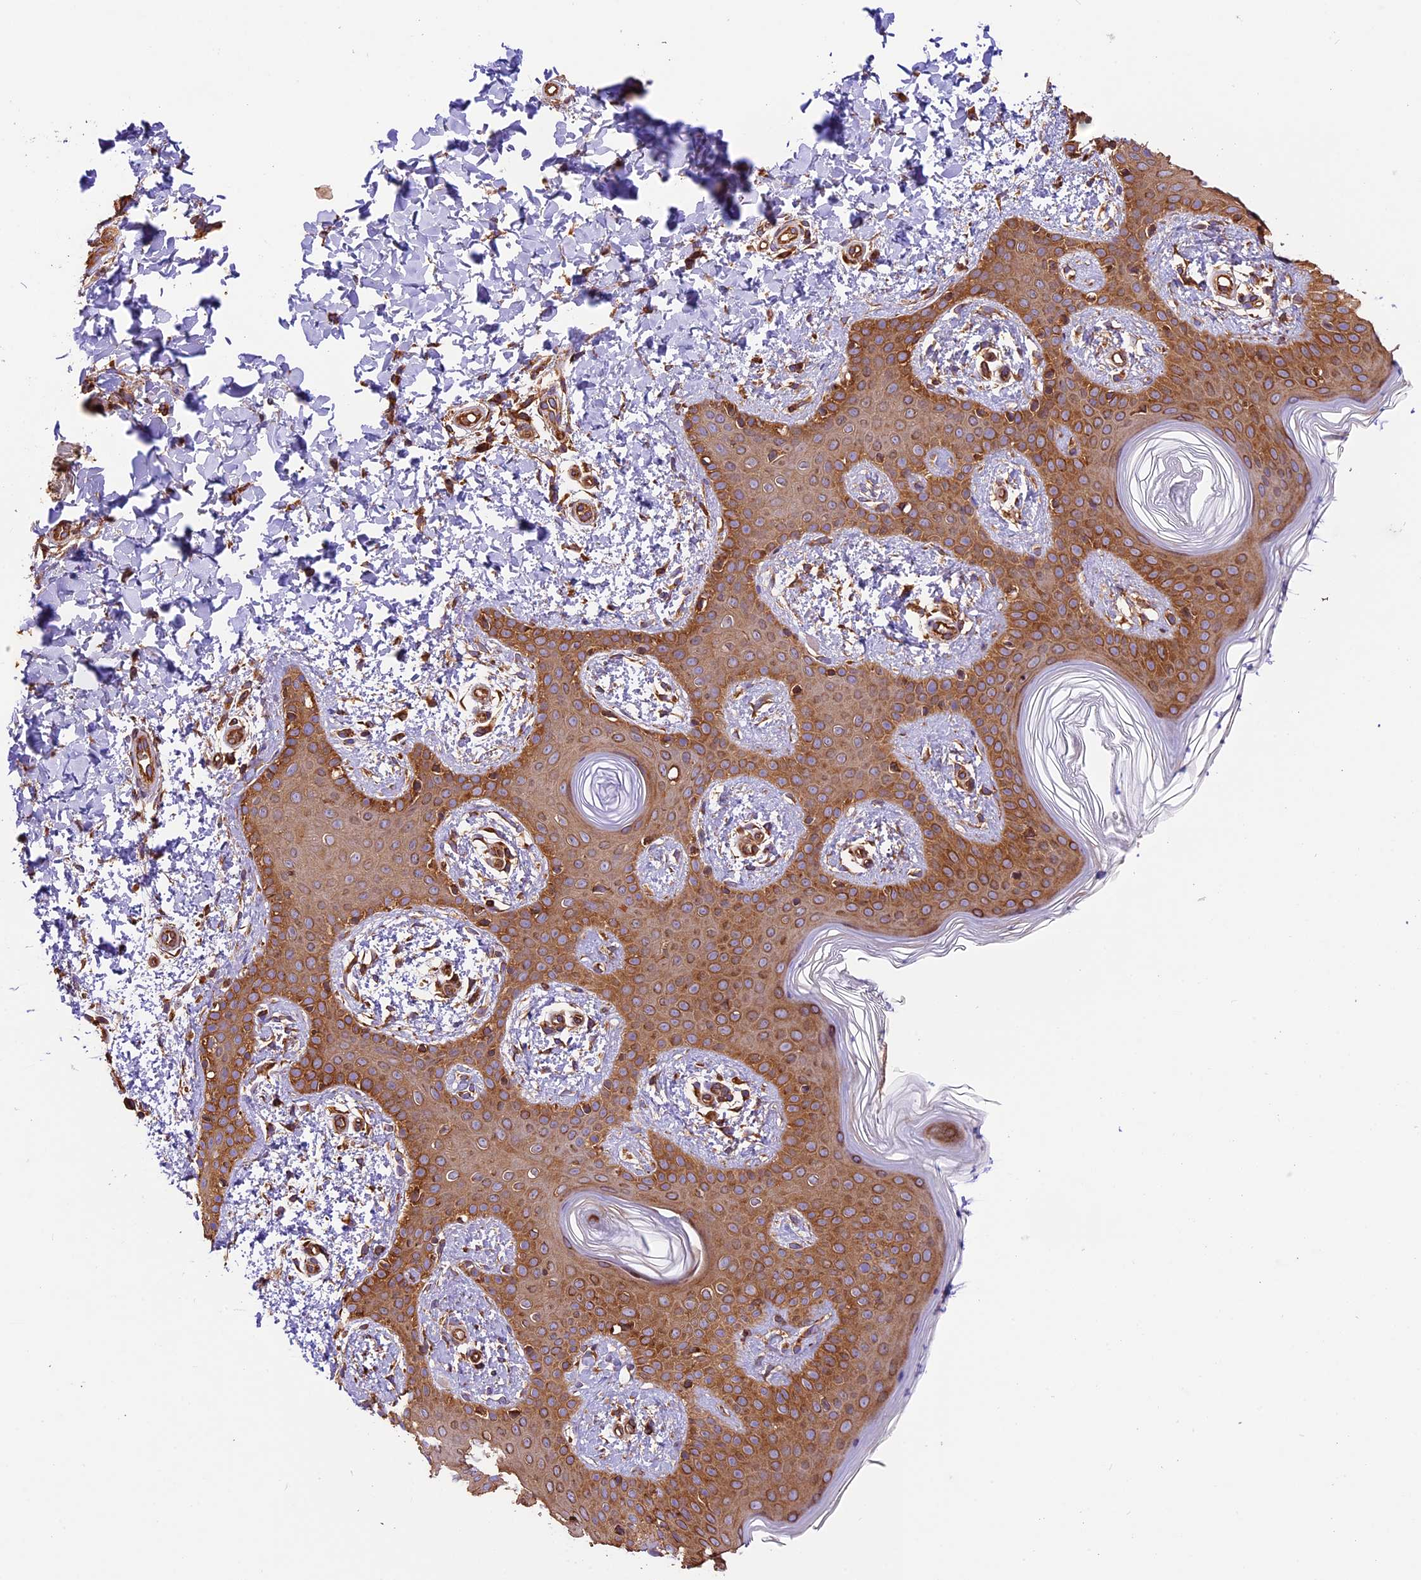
{"staining": {"intensity": "moderate", "quantity": ">75%", "location": "cytoplasmic/membranous"}, "tissue": "skin", "cell_type": "Fibroblasts", "image_type": "normal", "snomed": [{"axis": "morphology", "description": "Normal tissue, NOS"}, {"axis": "topography", "description": "Skin"}], "caption": "A high-resolution image shows immunohistochemistry staining of benign skin, which displays moderate cytoplasmic/membranous expression in about >75% of fibroblasts.", "gene": "KARS1", "patient": {"sex": "male", "age": 36}}